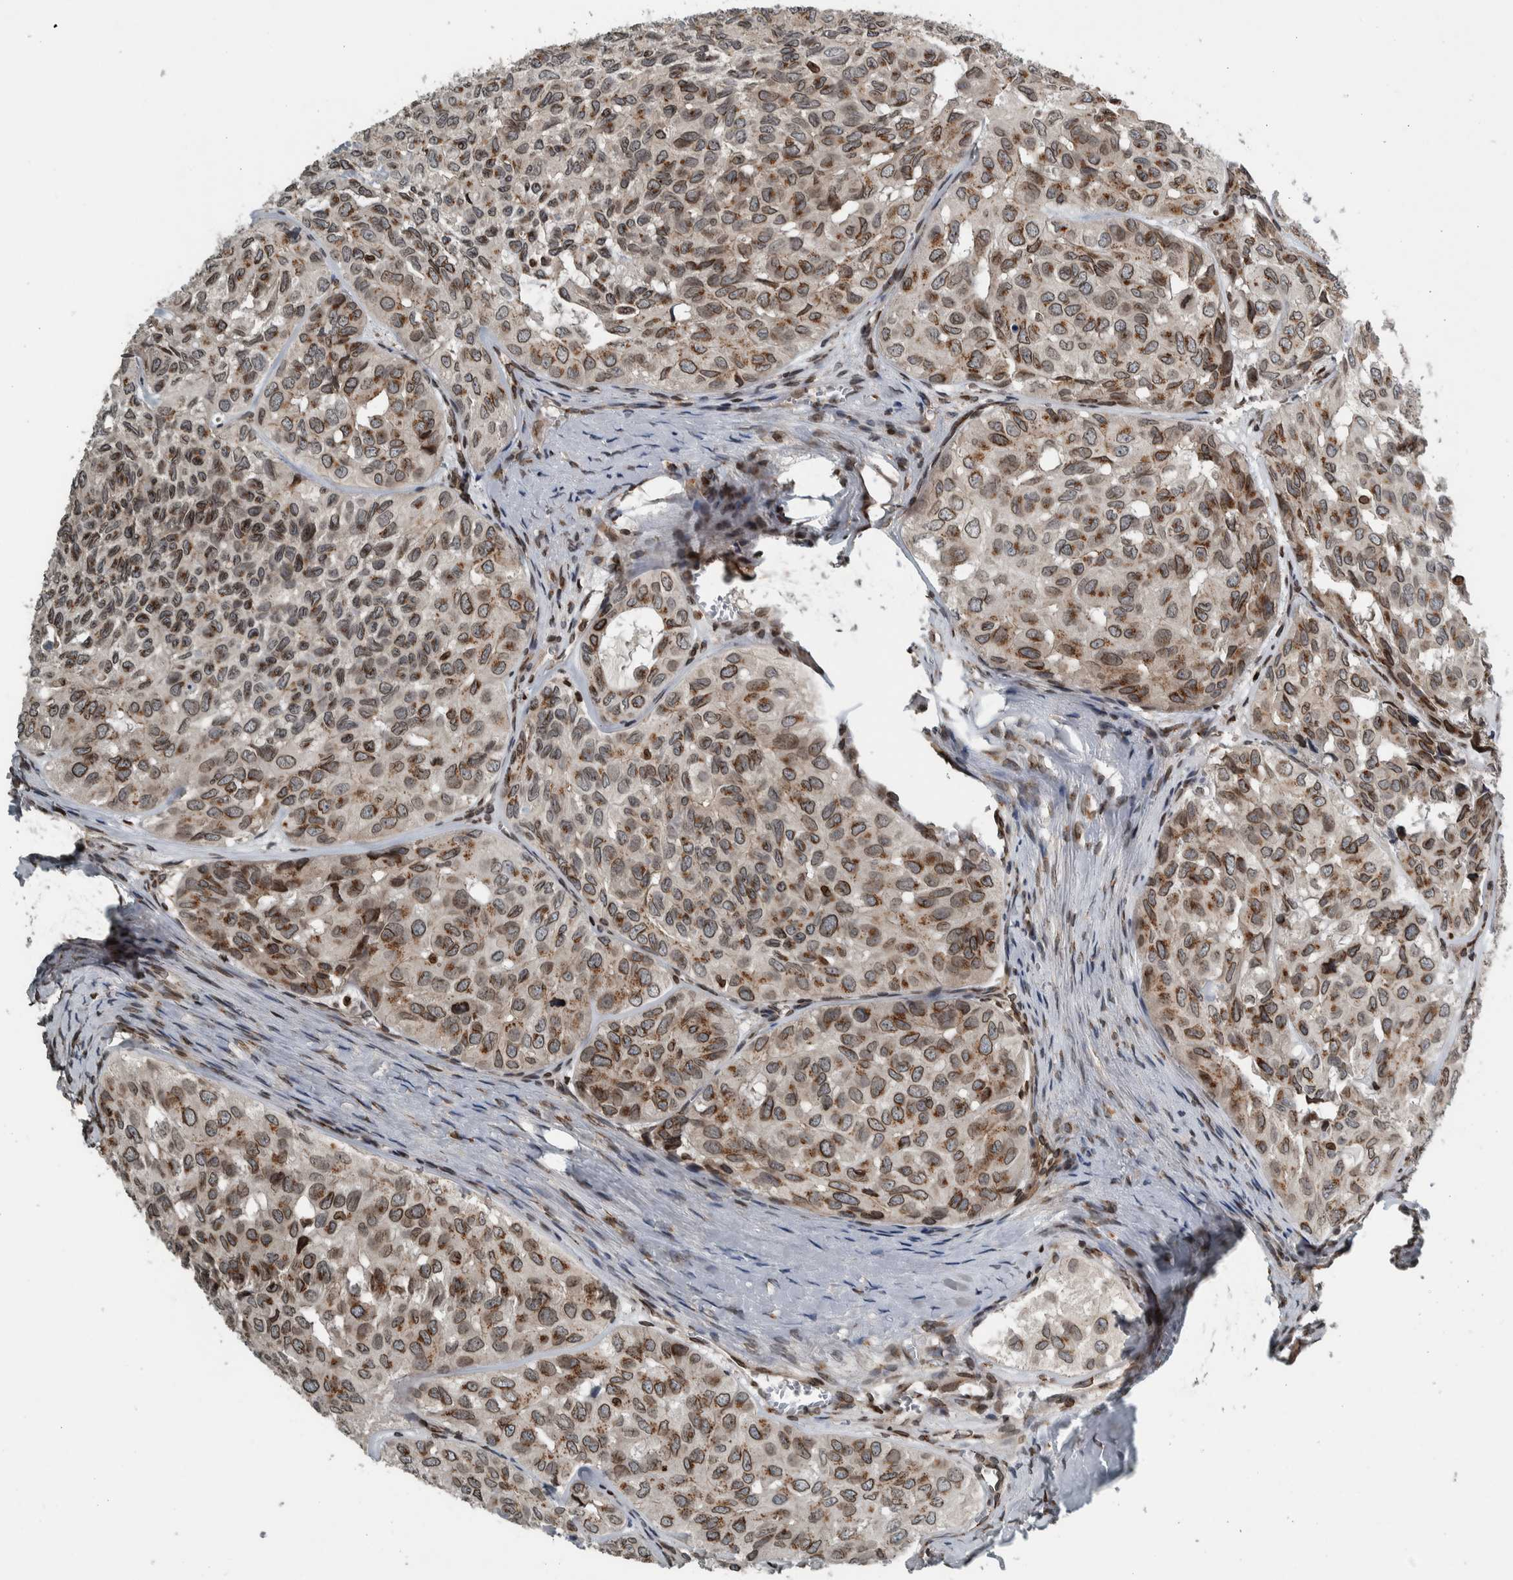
{"staining": {"intensity": "moderate", "quantity": "25%-75%", "location": "cytoplasmic/membranous,nuclear"}, "tissue": "head and neck cancer", "cell_type": "Tumor cells", "image_type": "cancer", "snomed": [{"axis": "morphology", "description": "Adenocarcinoma, NOS"}, {"axis": "topography", "description": "Salivary gland, NOS"}, {"axis": "topography", "description": "Head-Neck"}], "caption": "Moderate cytoplasmic/membranous and nuclear protein expression is seen in about 25%-75% of tumor cells in head and neck cancer.", "gene": "FAM135B", "patient": {"sex": "female", "age": 76}}